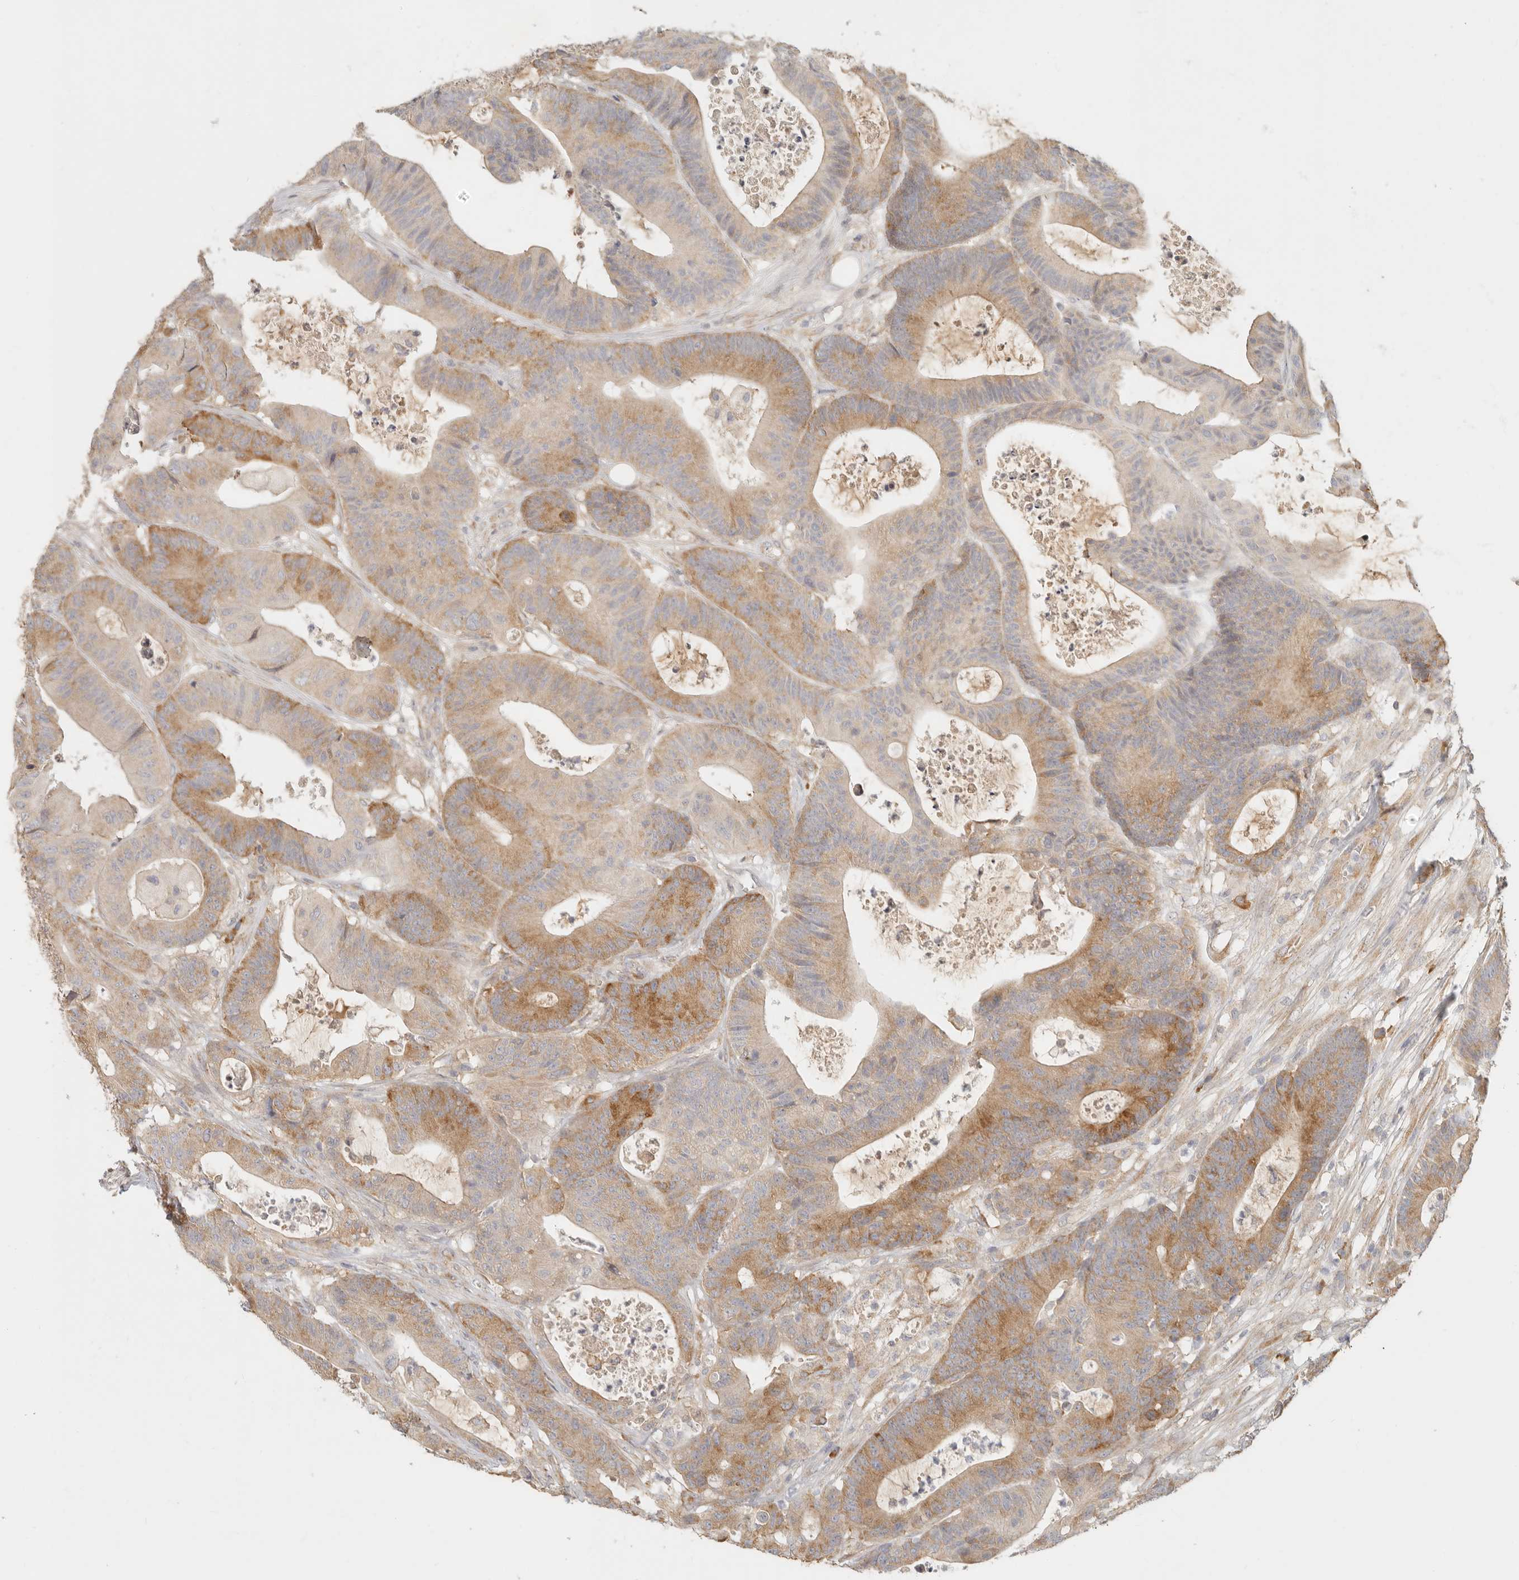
{"staining": {"intensity": "moderate", "quantity": "25%-75%", "location": "cytoplasmic/membranous"}, "tissue": "colorectal cancer", "cell_type": "Tumor cells", "image_type": "cancer", "snomed": [{"axis": "morphology", "description": "Adenocarcinoma, NOS"}, {"axis": "topography", "description": "Colon"}], "caption": "Immunohistochemistry (IHC) of adenocarcinoma (colorectal) shows medium levels of moderate cytoplasmic/membranous positivity in approximately 25%-75% of tumor cells. (DAB IHC with brightfield microscopy, high magnification).", "gene": "PABPC4", "patient": {"sex": "female", "age": 84}}